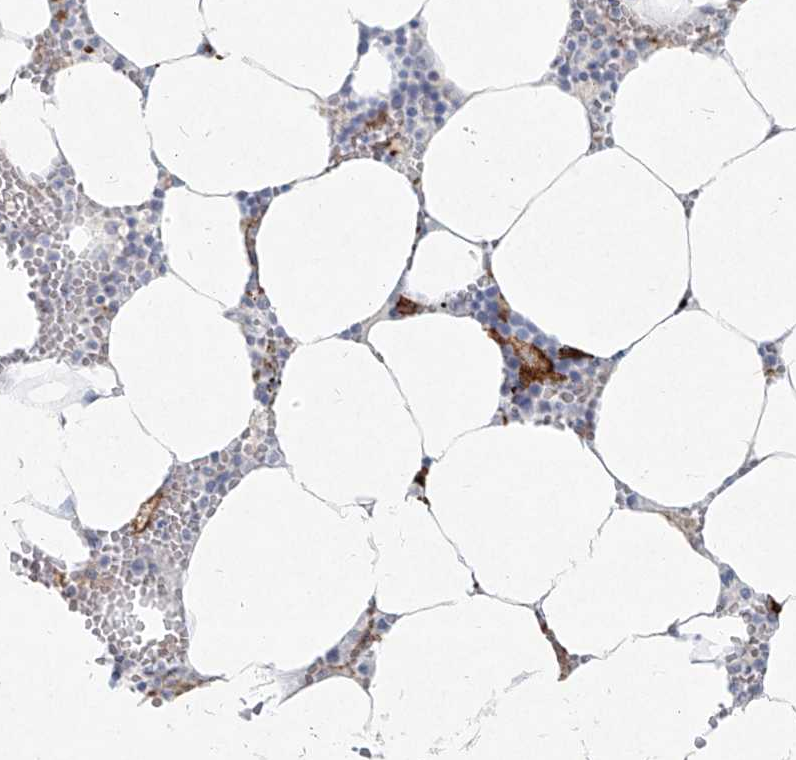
{"staining": {"intensity": "strong", "quantity": "<25%", "location": "cytoplasmic/membranous"}, "tissue": "bone marrow", "cell_type": "Hematopoietic cells", "image_type": "normal", "snomed": [{"axis": "morphology", "description": "Normal tissue, NOS"}, {"axis": "topography", "description": "Bone marrow"}], "caption": "A medium amount of strong cytoplasmic/membranous positivity is appreciated in approximately <25% of hematopoietic cells in benign bone marrow.", "gene": "CD209", "patient": {"sex": "male", "age": 70}}